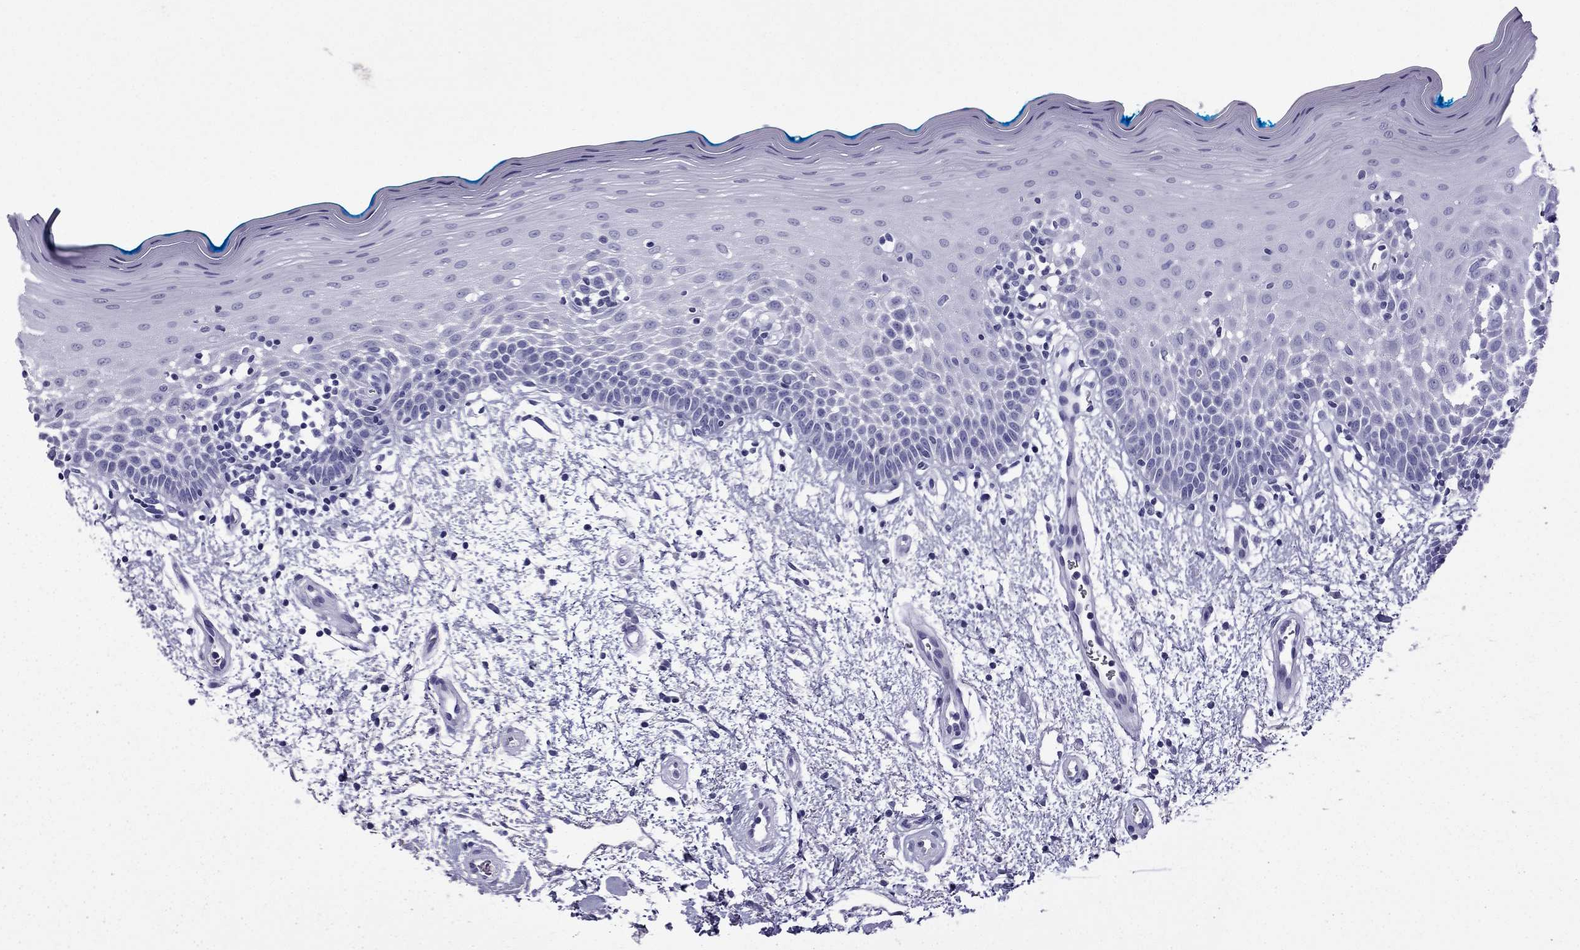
{"staining": {"intensity": "negative", "quantity": "none", "location": "none"}, "tissue": "oral mucosa", "cell_type": "Squamous epithelial cells", "image_type": "normal", "snomed": [{"axis": "morphology", "description": "Normal tissue, NOS"}, {"axis": "morphology", "description": "Squamous cell carcinoma, NOS"}, {"axis": "topography", "description": "Oral tissue"}, {"axis": "topography", "description": "Head-Neck"}], "caption": "Immunohistochemistry photomicrograph of unremarkable oral mucosa: human oral mucosa stained with DAB shows no significant protein staining in squamous epithelial cells. (DAB immunohistochemistry visualized using brightfield microscopy, high magnification).", "gene": "TFF3", "patient": {"sex": "female", "age": 75}}